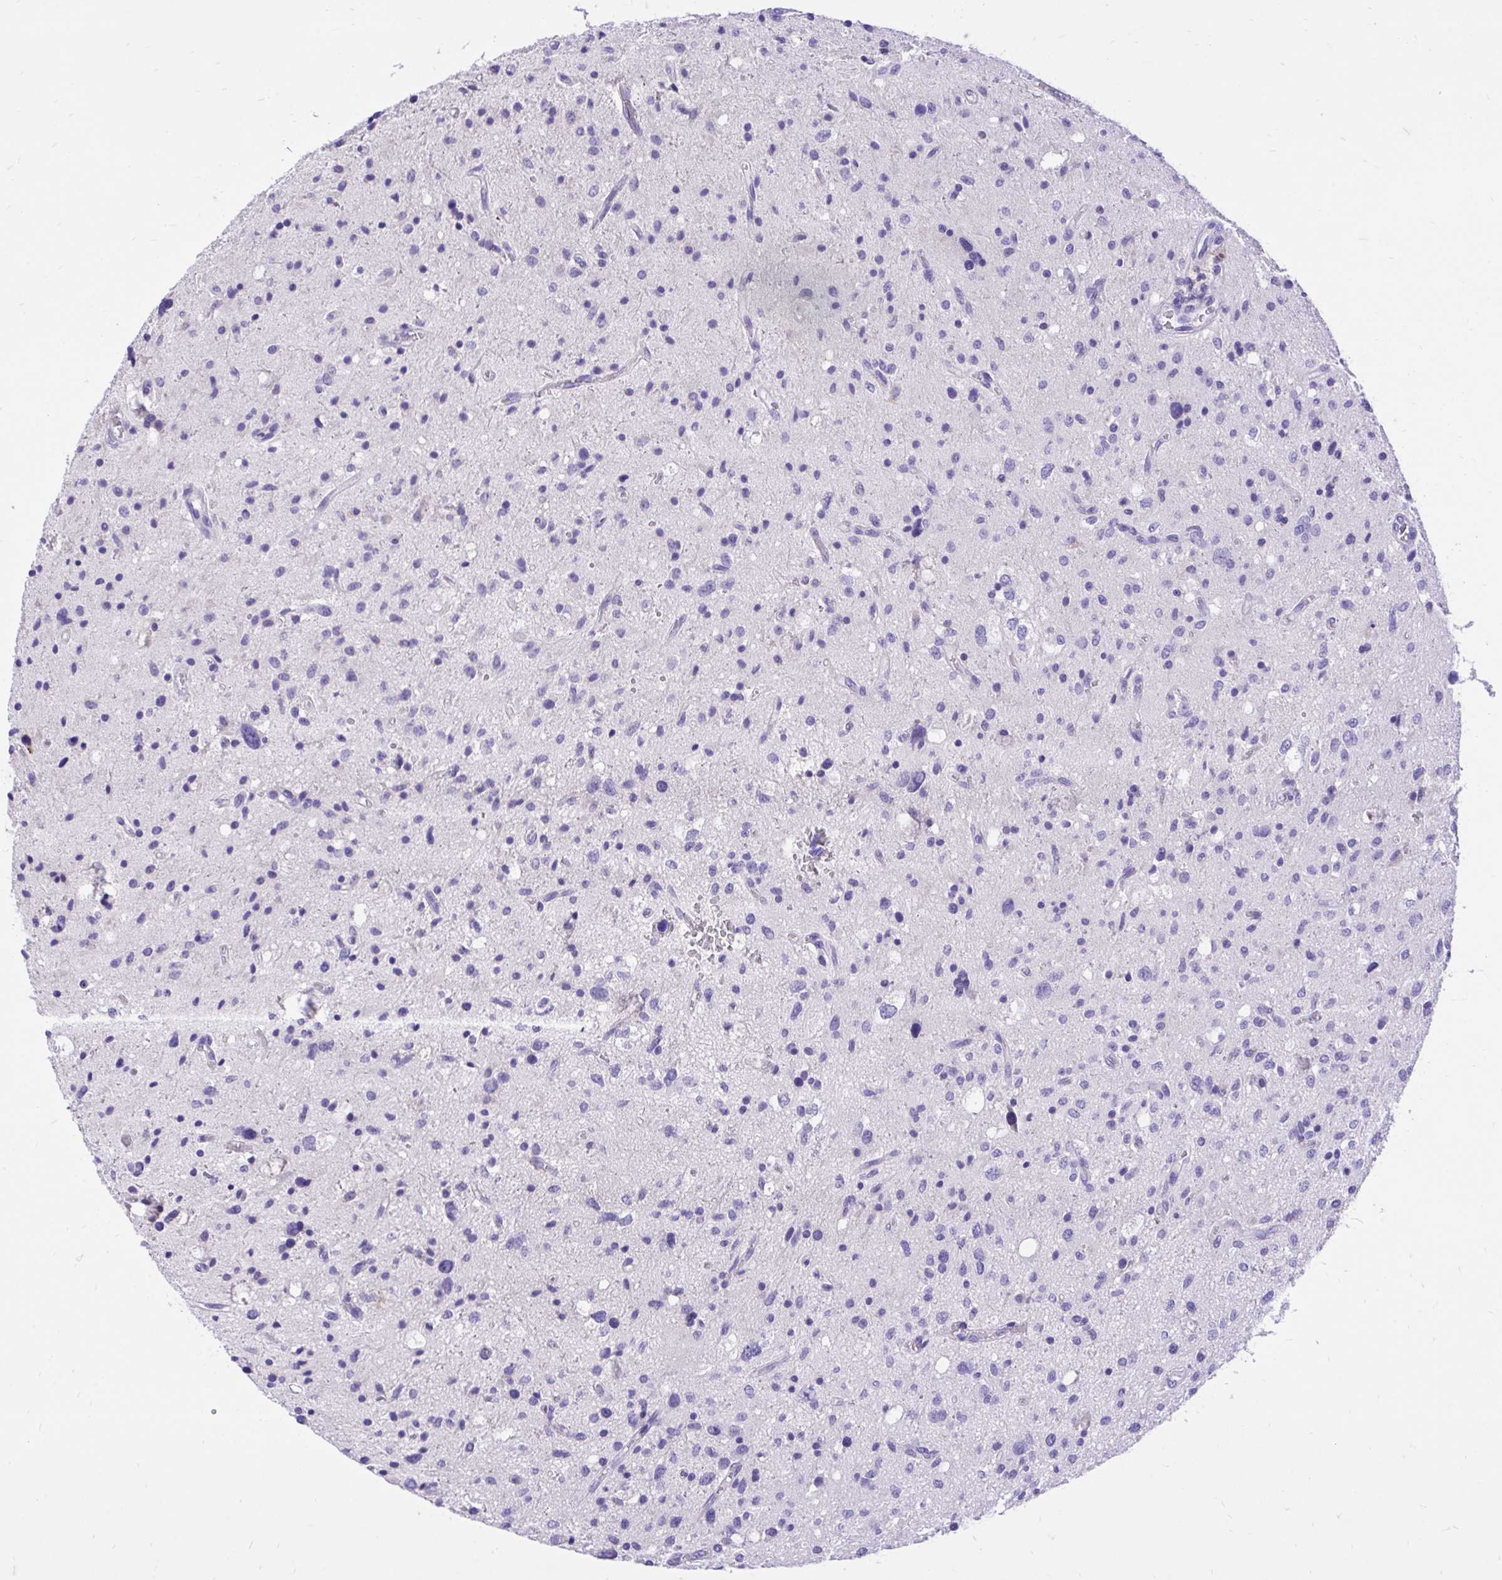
{"staining": {"intensity": "negative", "quantity": "none", "location": "none"}, "tissue": "glioma", "cell_type": "Tumor cells", "image_type": "cancer", "snomed": [{"axis": "morphology", "description": "Glioma, malignant, Low grade"}, {"axis": "topography", "description": "Brain"}], "caption": "Immunohistochemical staining of glioma reveals no significant expression in tumor cells.", "gene": "MON1A", "patient": {"sex": "female", "age": 58}}